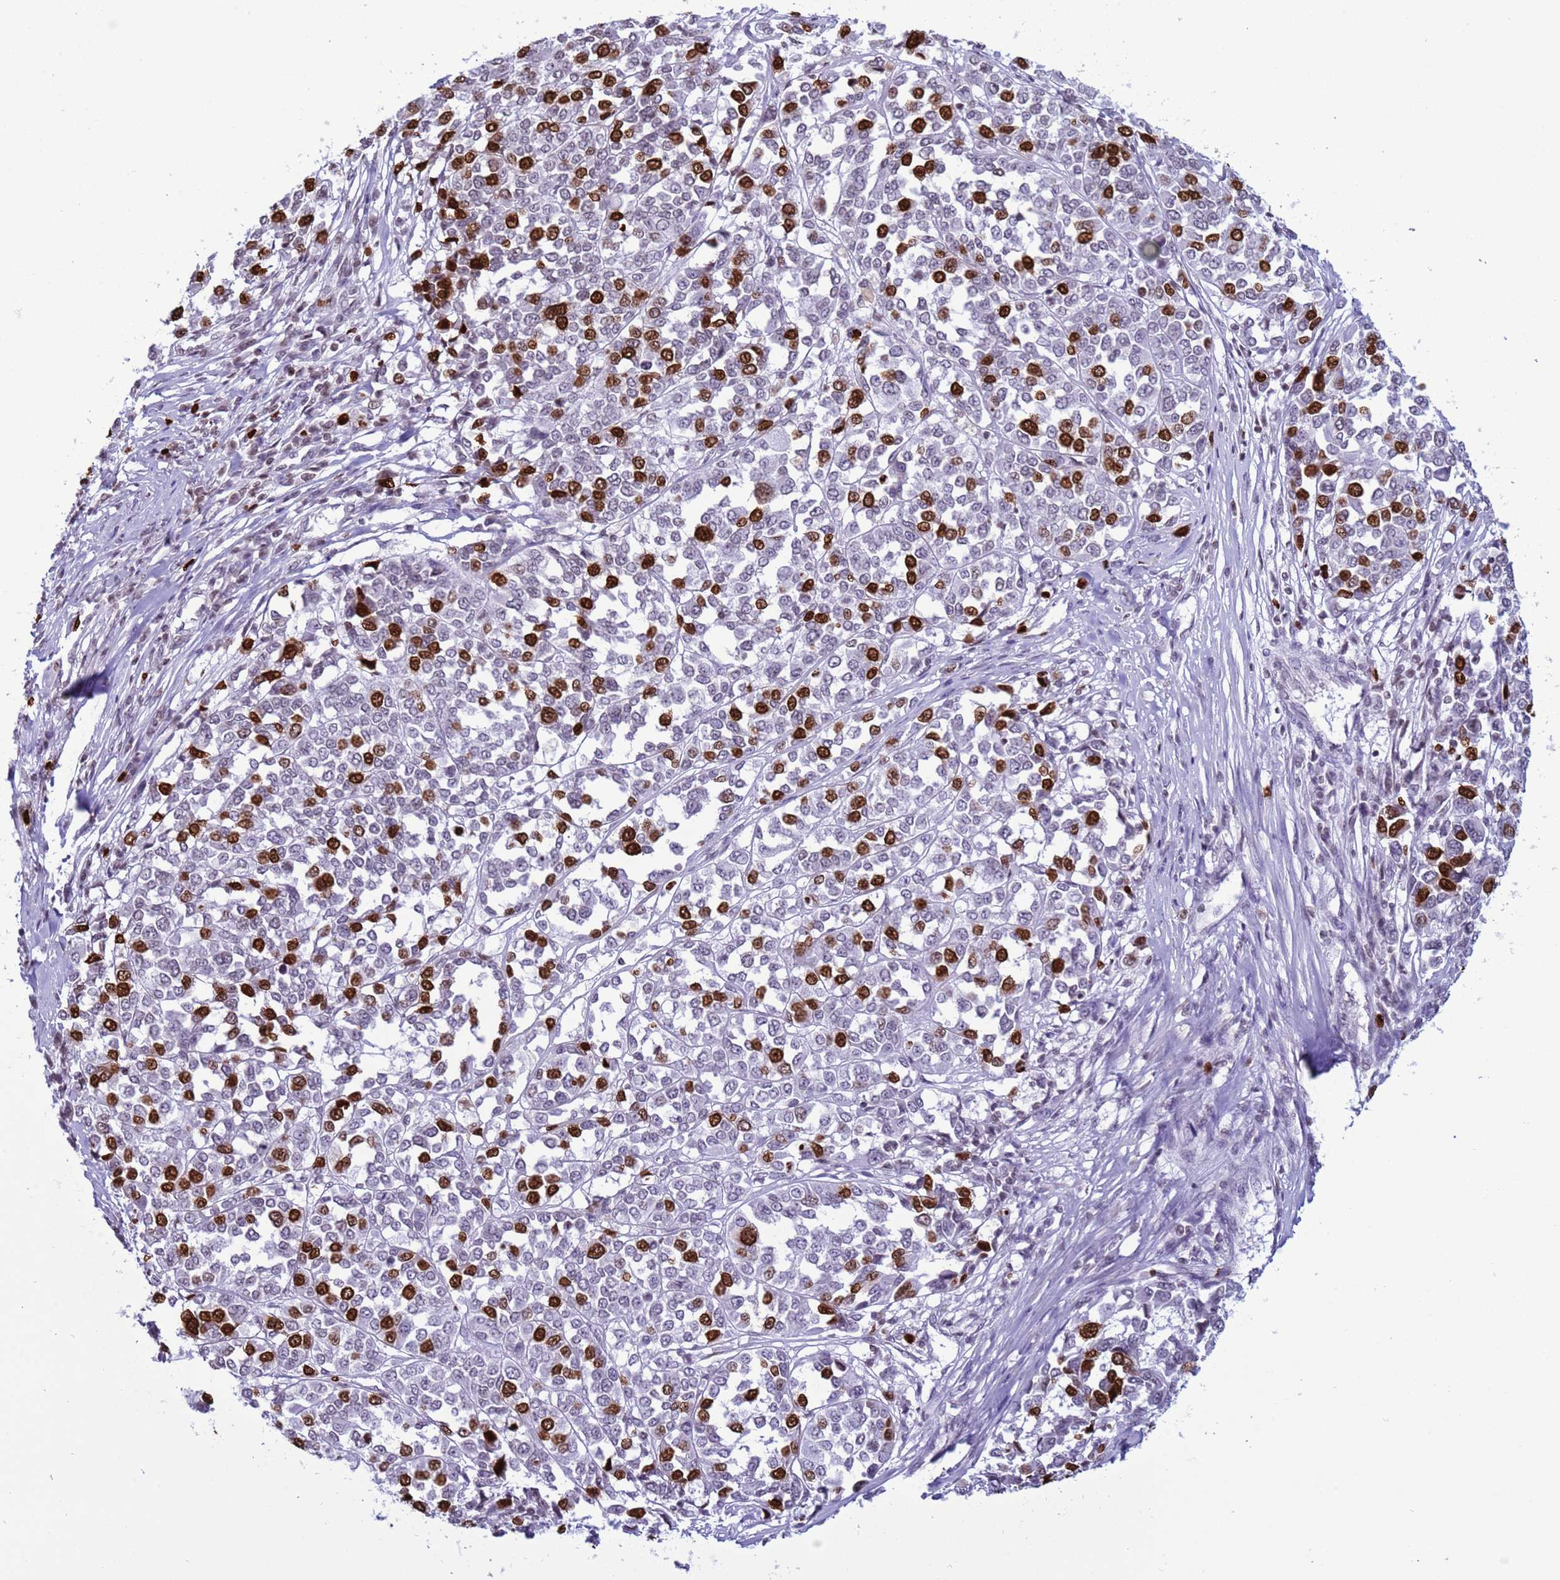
{"staining": {"intensity": "strong", "quantity": "25%-75%", "location": "nuclear"}, "tissue": "melanoma", "cell_type": "Tumor cells", "image_type": "cancer", "snomed": [{"axis": "morphology", "description": "Malignant melanoma, Metastatic site"}, {"axis": "topography", "description": "Lymph node"}], "caption": "Malignant melanoma (metastatic site) stained for a protein displays strong nuclear positivity in tumor cells. The protein is stained brown, and the nuclei are stained in blue (DAB (3,3'-diaminobenzidine) IHC with brightfield microscopy, high magnification).", "gene": "H4C8", "patient": {"sex": "male", "age": 44}}